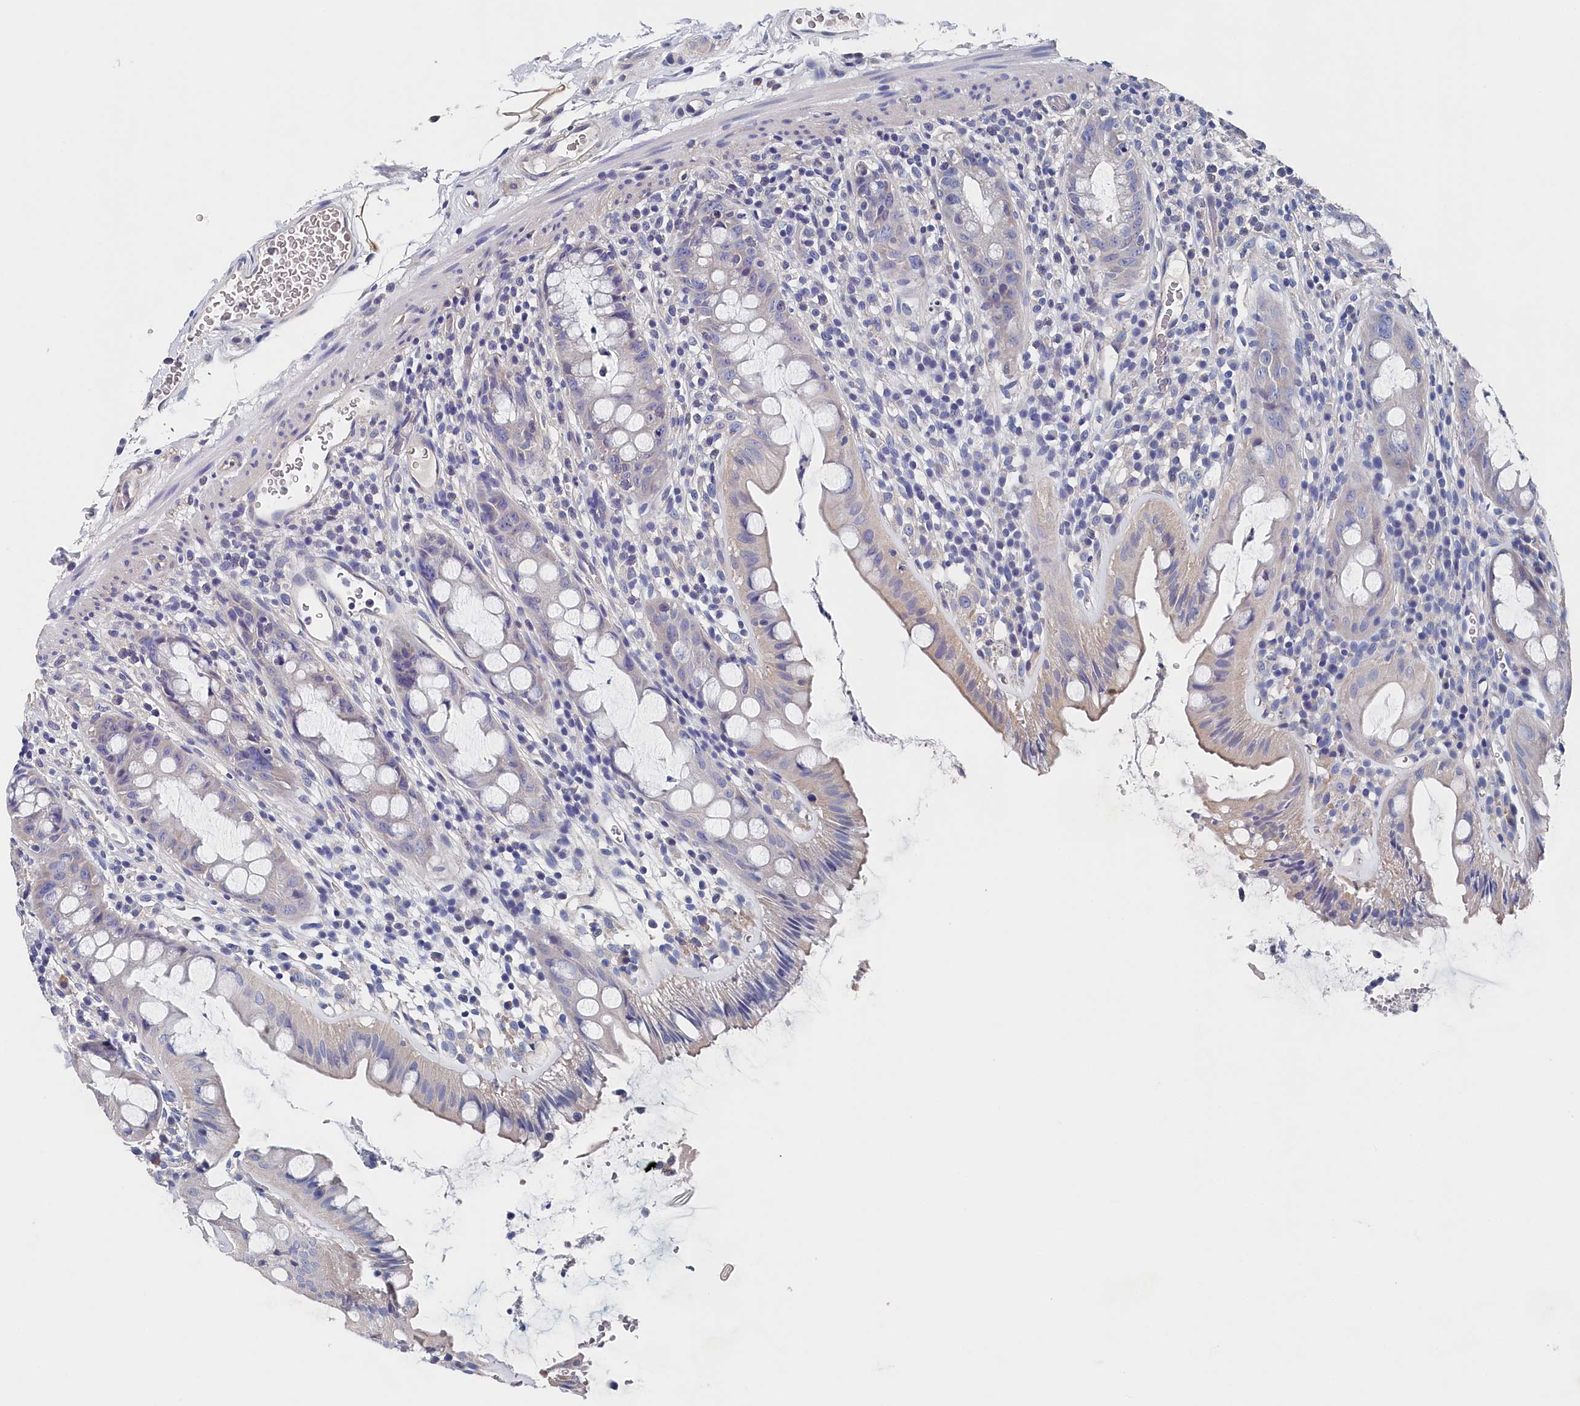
{"staining": {"intensity": "weak", "quantity": "<25%", "location": "cytoplasmic/membranous"}, "tissue": "rectum", "cell_type": "Glandular cells", "image_type": "normal", "snomed": [{"axis": "morphology", "description": "Normal tissue, NOS"}, {"axis": "topography", "description": "Rectum"}], "caption": "Immunohistochemical staining of normal rectum demonstrates no significant positivity in glandular cells.", "gene": "BHMT", "patient": {"sex": "female", "age": 57}}